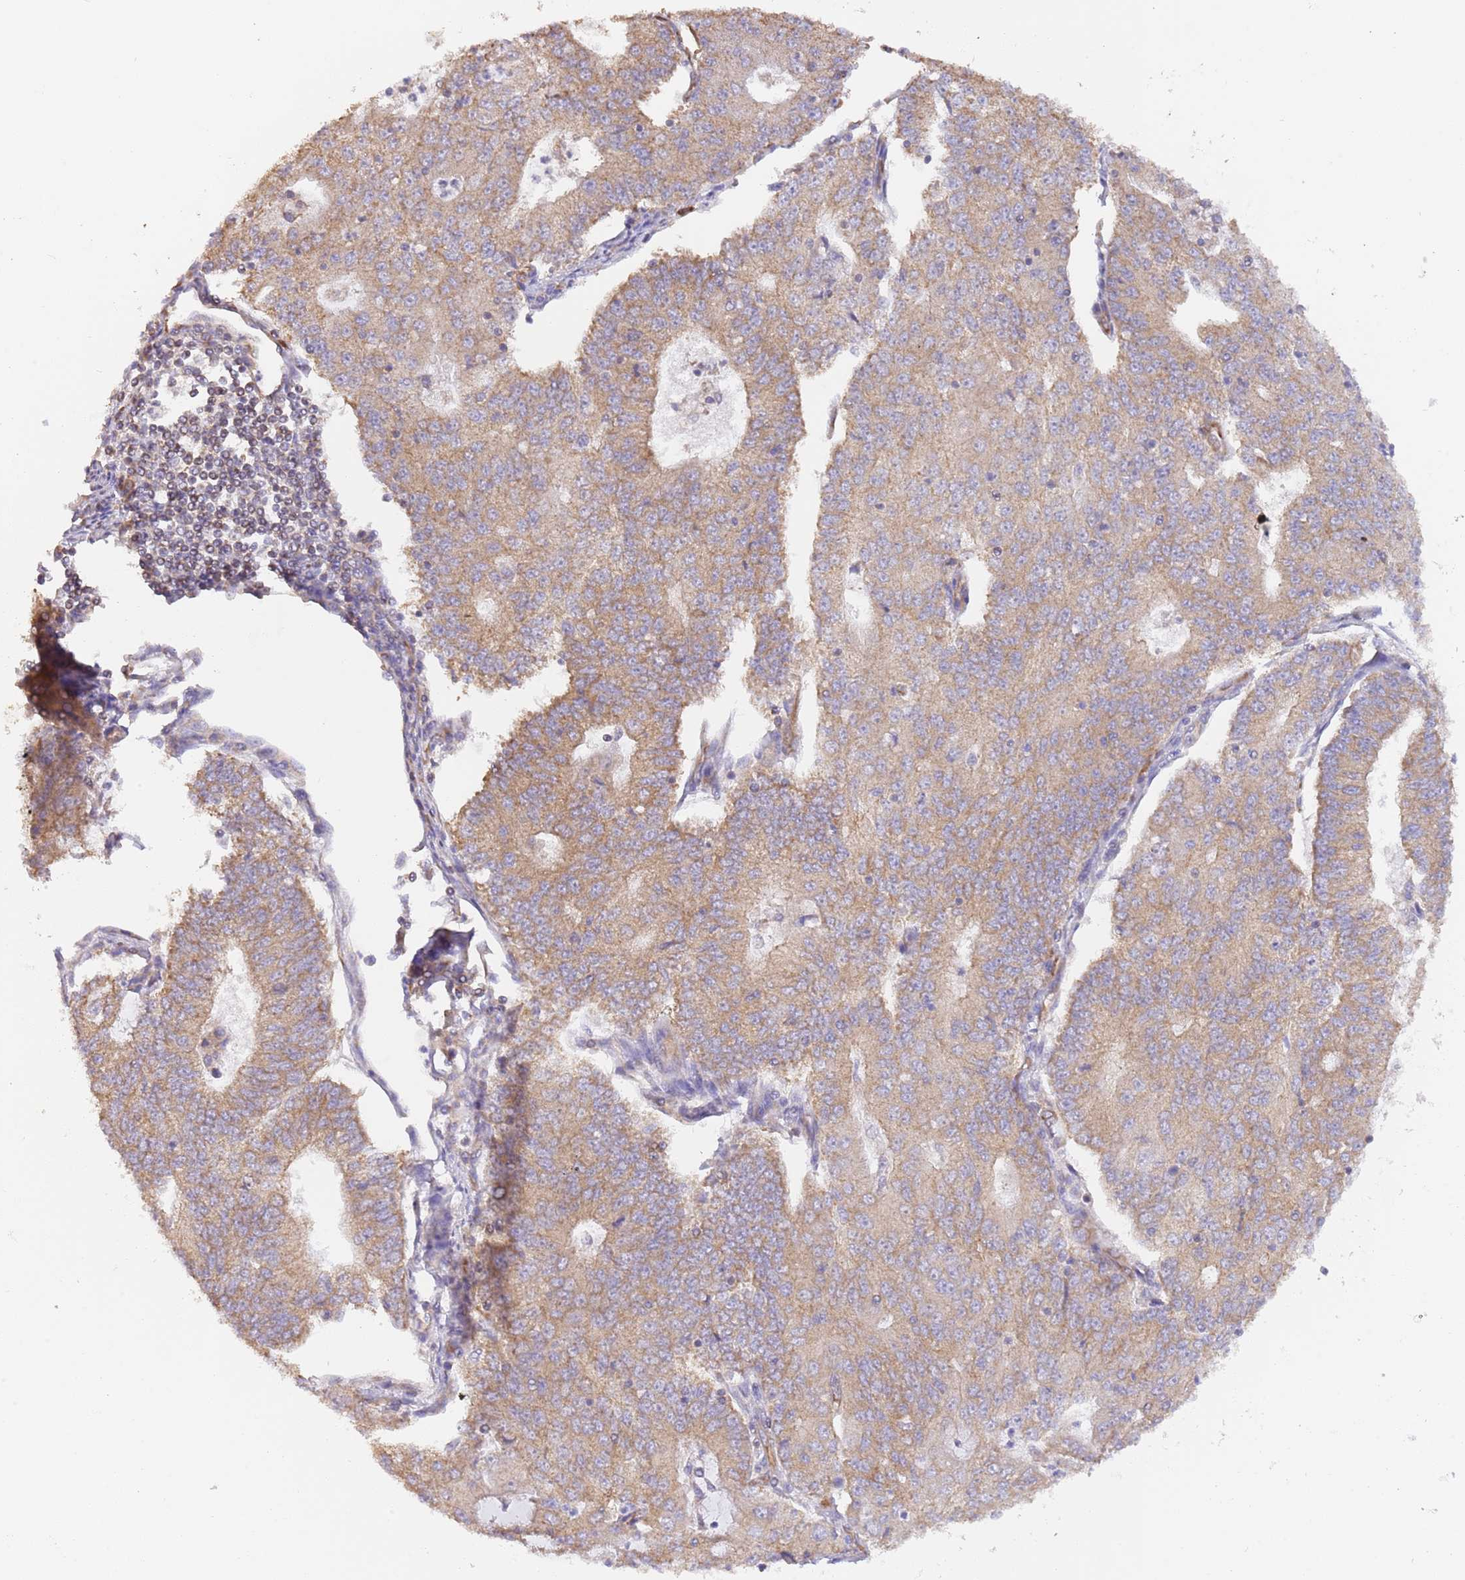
{"staining": {"intensity": "moderate", "quantity": ">75%", "location": "cytoplasmic/membranous"}, "tissue": "endometrial cancer", "cell_type": "Tumor cells", "image_type": "cancer", "snomed": [{"axis": "morphology", "description": "Adenocarcinoma, NOS"}, {"axis": "topography", "description": "Endometrium"}], "caption": "Approximately >75% of tumor cells in adenocarcinoma (endometrial) show moderate cytoplasmic/membranous protein positivity as visualized by brown immunohistochemical staining.", "gene": "DOCK9", "patient": {"sex": "female", "age": 56}}